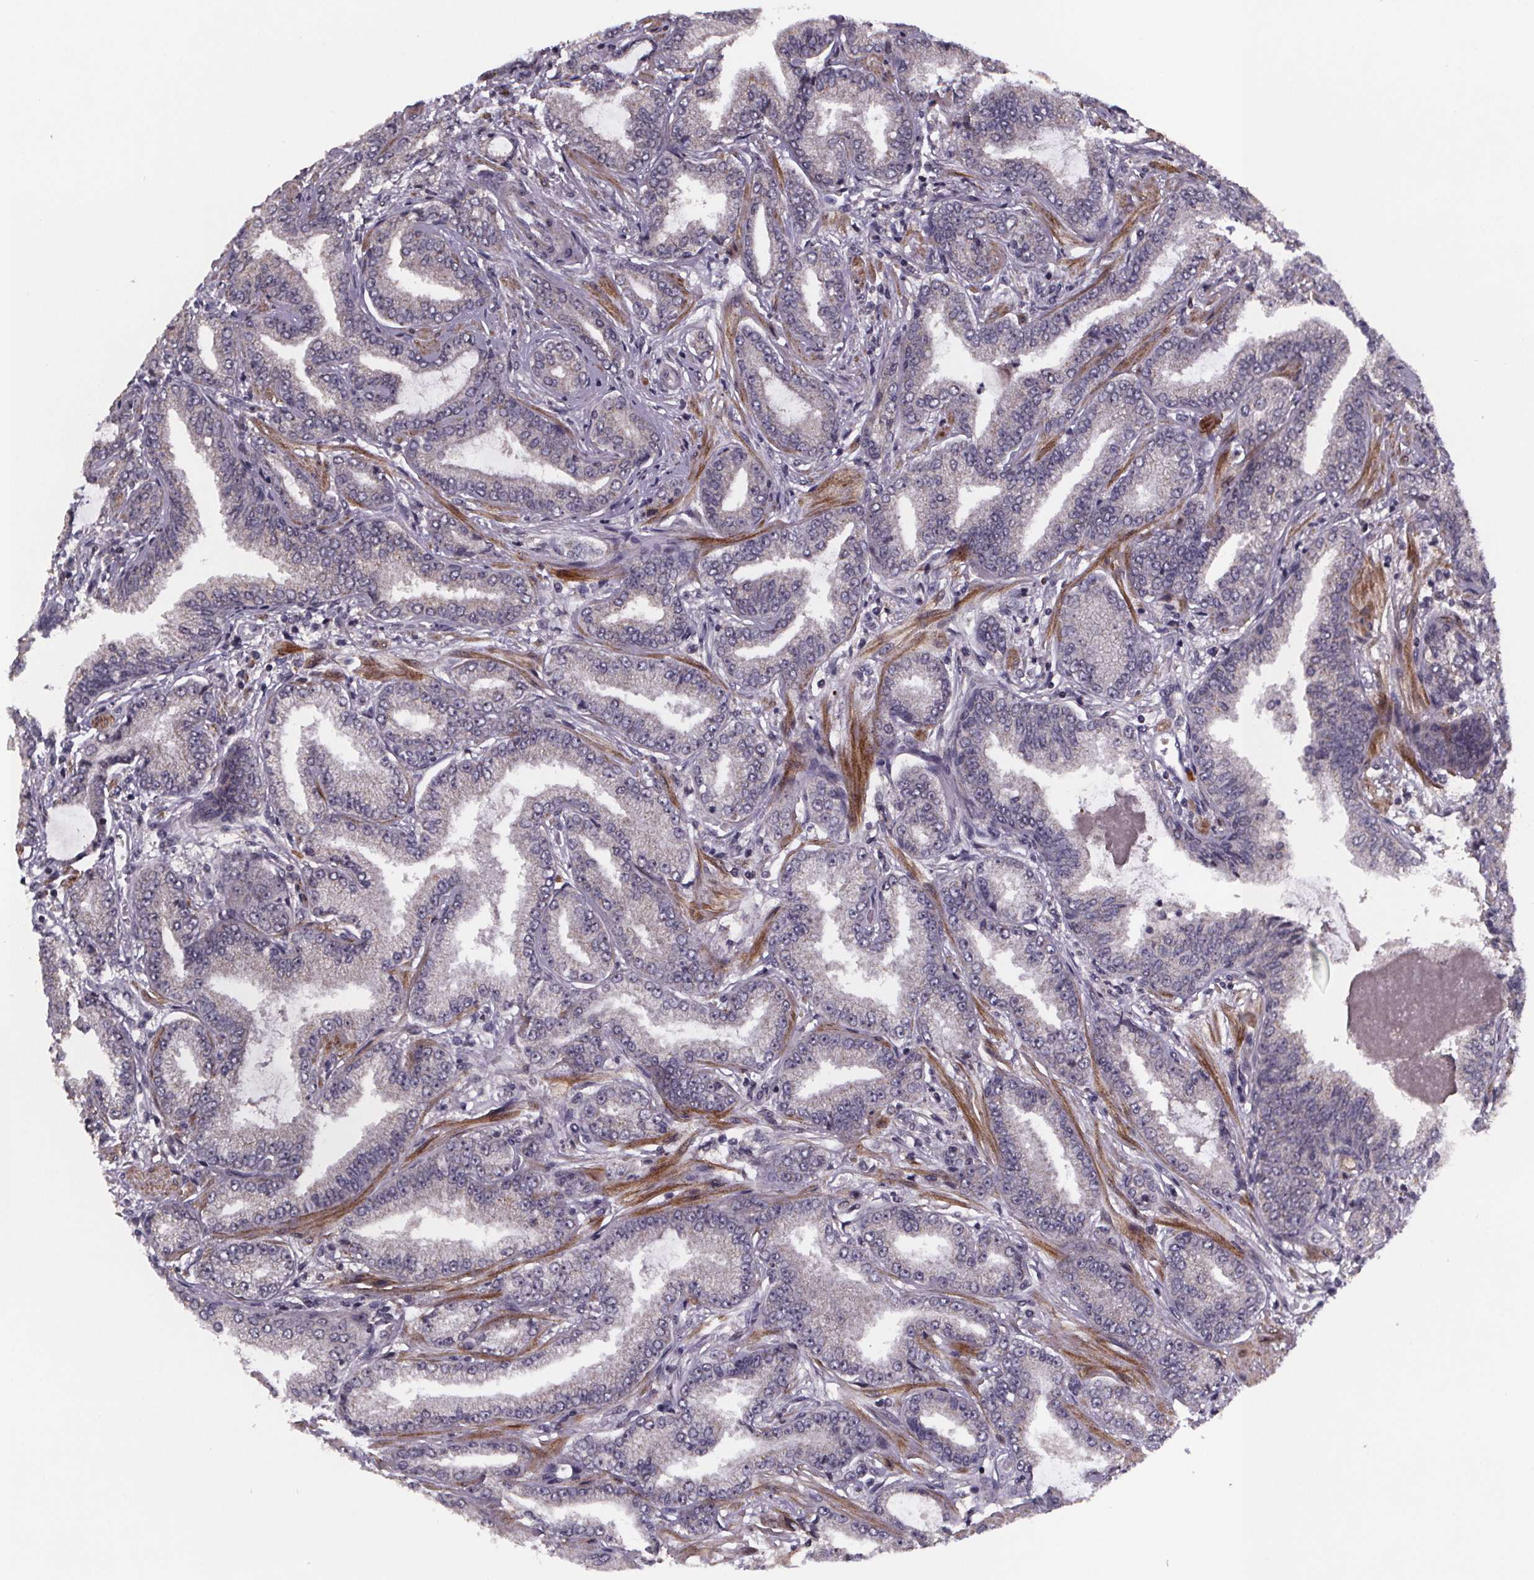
{"staining": {"intensity": "negative", "quantity": "none", "location": "none"}, "tissue": "prostate cancer", "cell_type": "Tumor cells", "image_type": "cancer", "snomed": [{"axis": "morphology", "description": "Adenocarcinoma, Low grade"}, {"axis": "topography", "description": "Prostate"}], "caption": "An immunohistochemistry (IHC) photomicrograph of prostate cancer (adenocarcinoma (low-grade)) is shown. There is no staining in tumor cells of prostate cancer (adenocarcinoma (low-grade)).", "gene": "PALLD", "patient": {"sex": "male", "age": 55}}